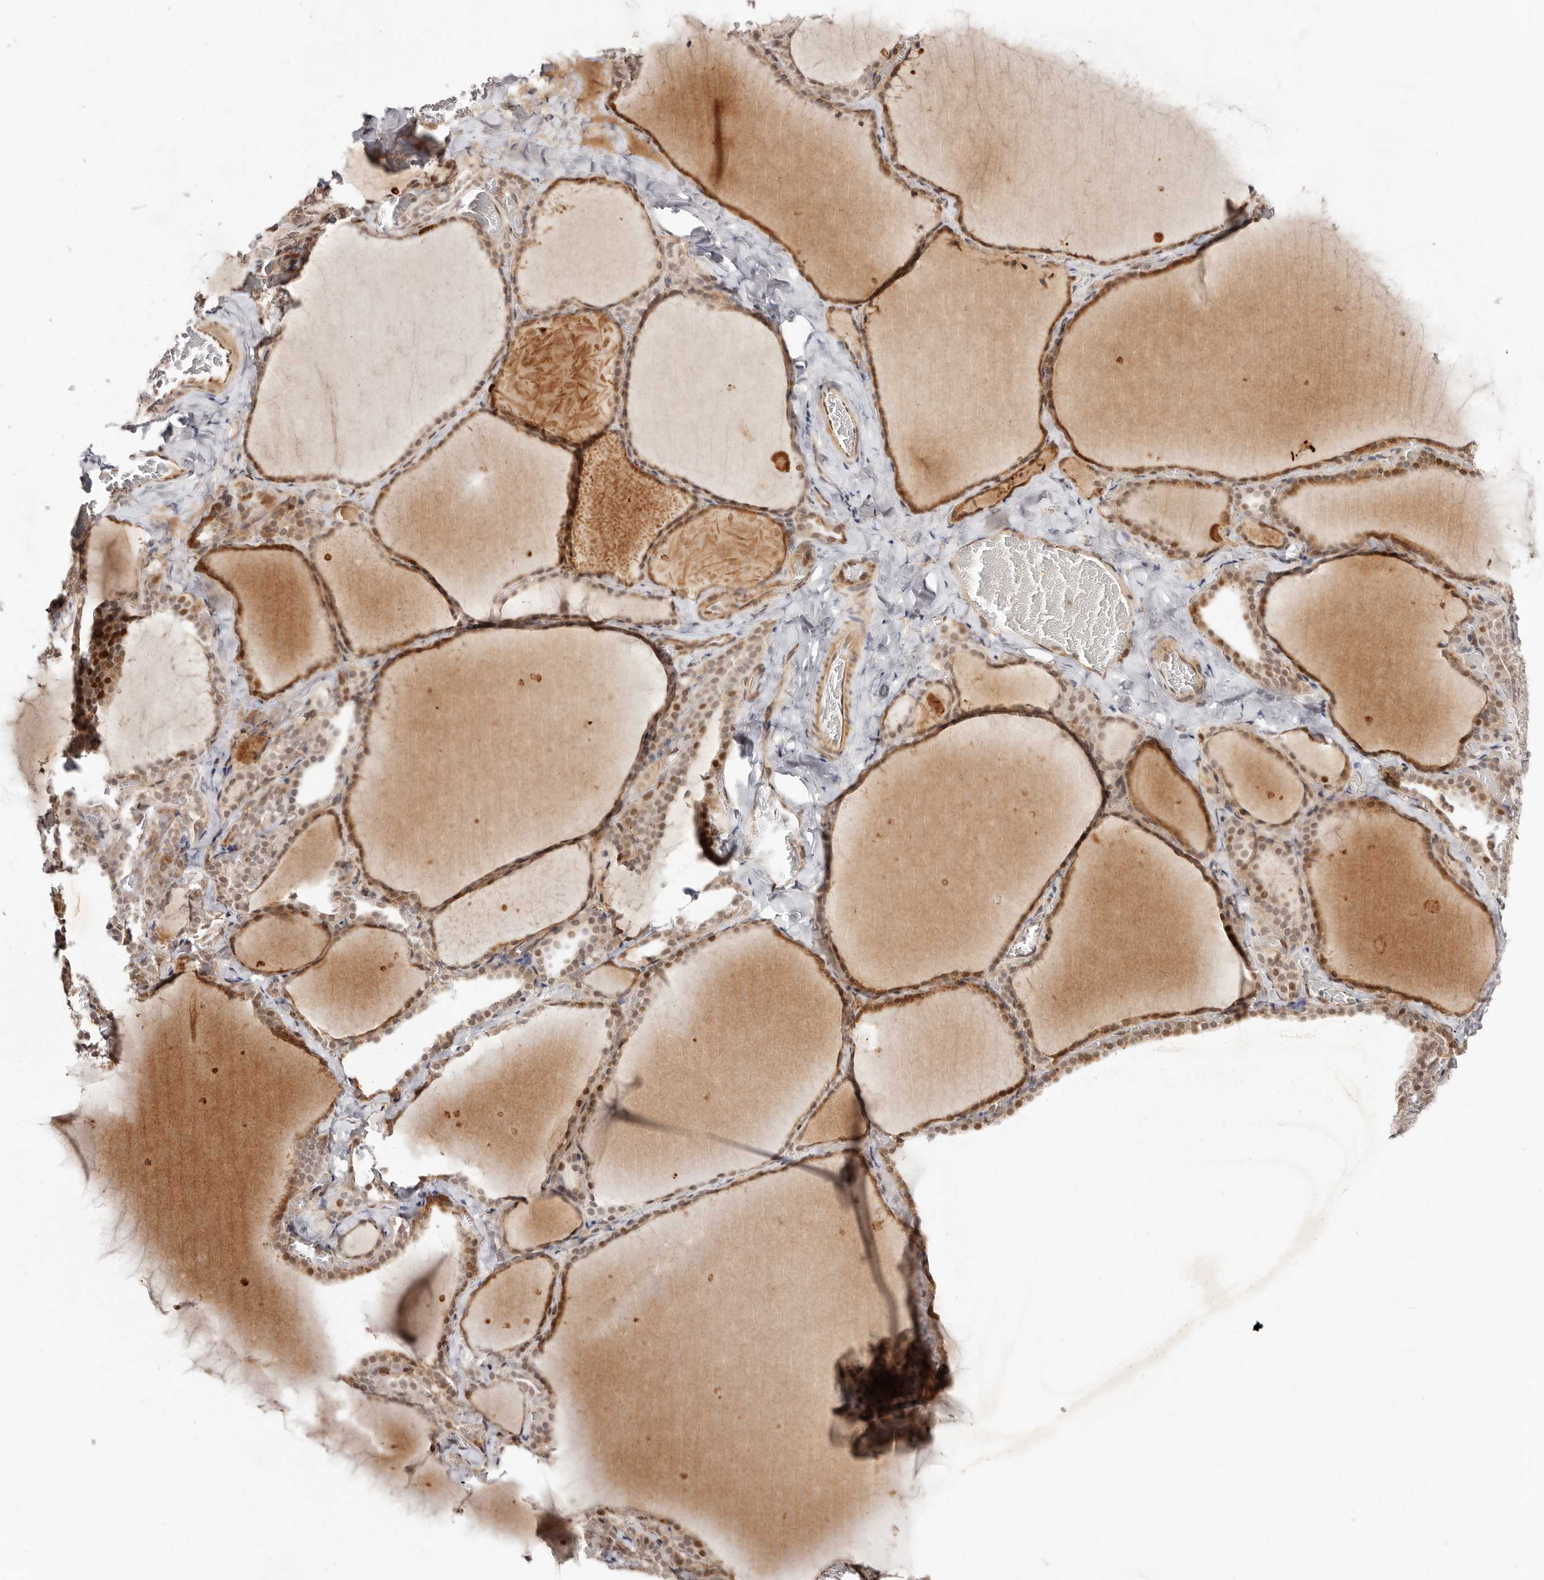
{"staining": {"intensity": "moderate", "quantity": "25%-75%", "location": "cytoplasmic/membranous,nuclear"}, "tissue": "thyroid gland", "cell_type": "Glandular cells", "image_type": "normal", "snomed": [{"axis": "morphology", "description": "Normal tissue, NOS"}, {"axis": "topography", "description": "Thyroid gland"}], "caption": "Thyroid gland stained with a protein marker shows moderate staining in glandular cells.", "gene": "BCL2L15", "patient": {"sex": "female", "age": 22}}